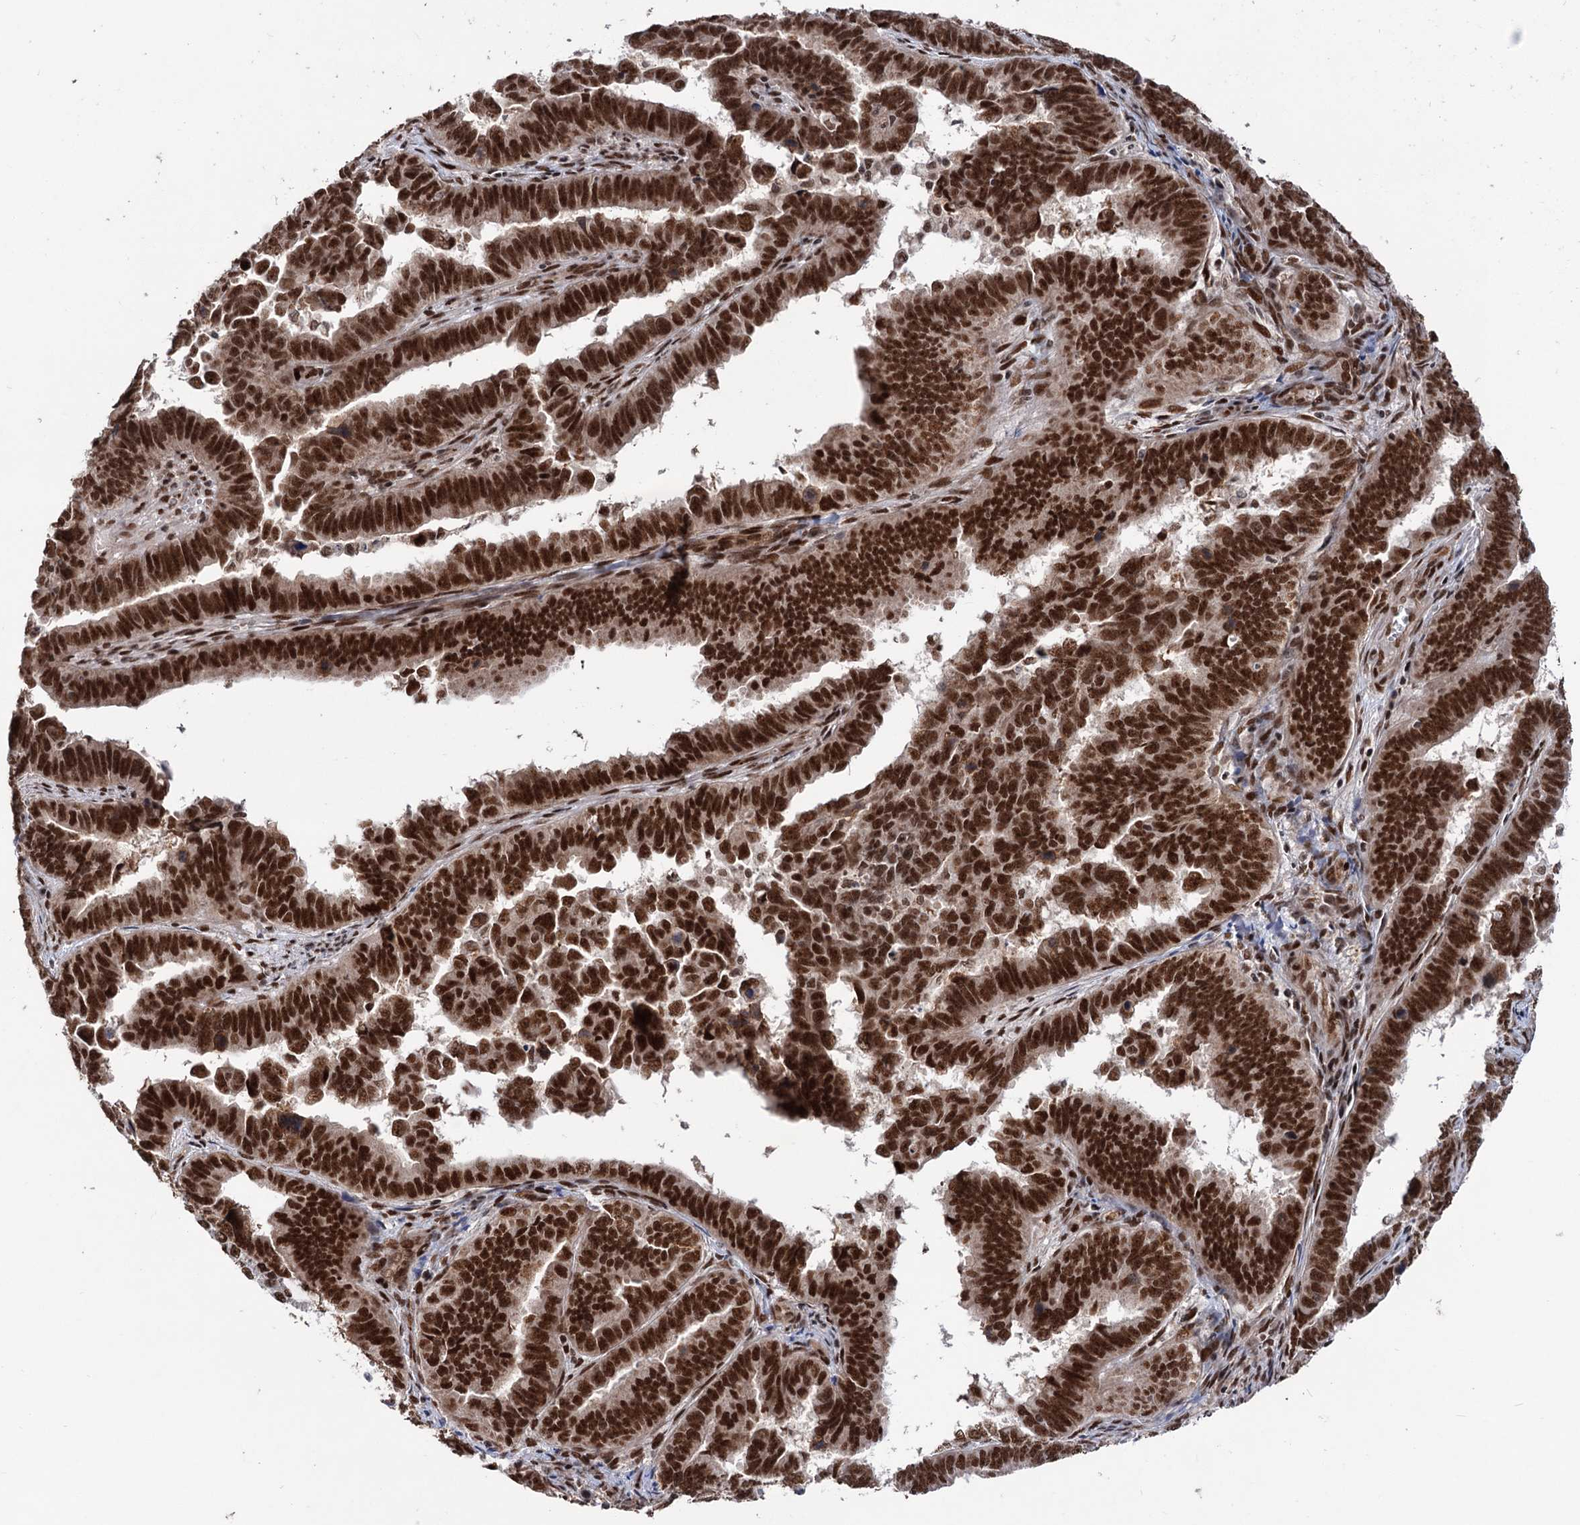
{"staining": {"intensity": "strong", "quantity": ">75%", "location": "nuclear"}, "tissue": "endometrial cancer", "cell_type": "Tumor cells", "image_type": "cancer", "snomed": [{"axis": "morphology", "description": "Adenocarcinoma, NOS"}, {"axis": "topography", "description": "Endometrium"}], "caption": "High-magnification brightfield microscopy of endometrial cancer (adenocarcinoma) stained with DAB (3,3'-diaminobenzidine) (brown) and counterstained with hematoxylin (blue). tumor cells exhibit strong nuclear staining is appreciated in approximately>75% of cells.", "gene": "MAML1", "patient": {"sex": "female", "age": 75}}